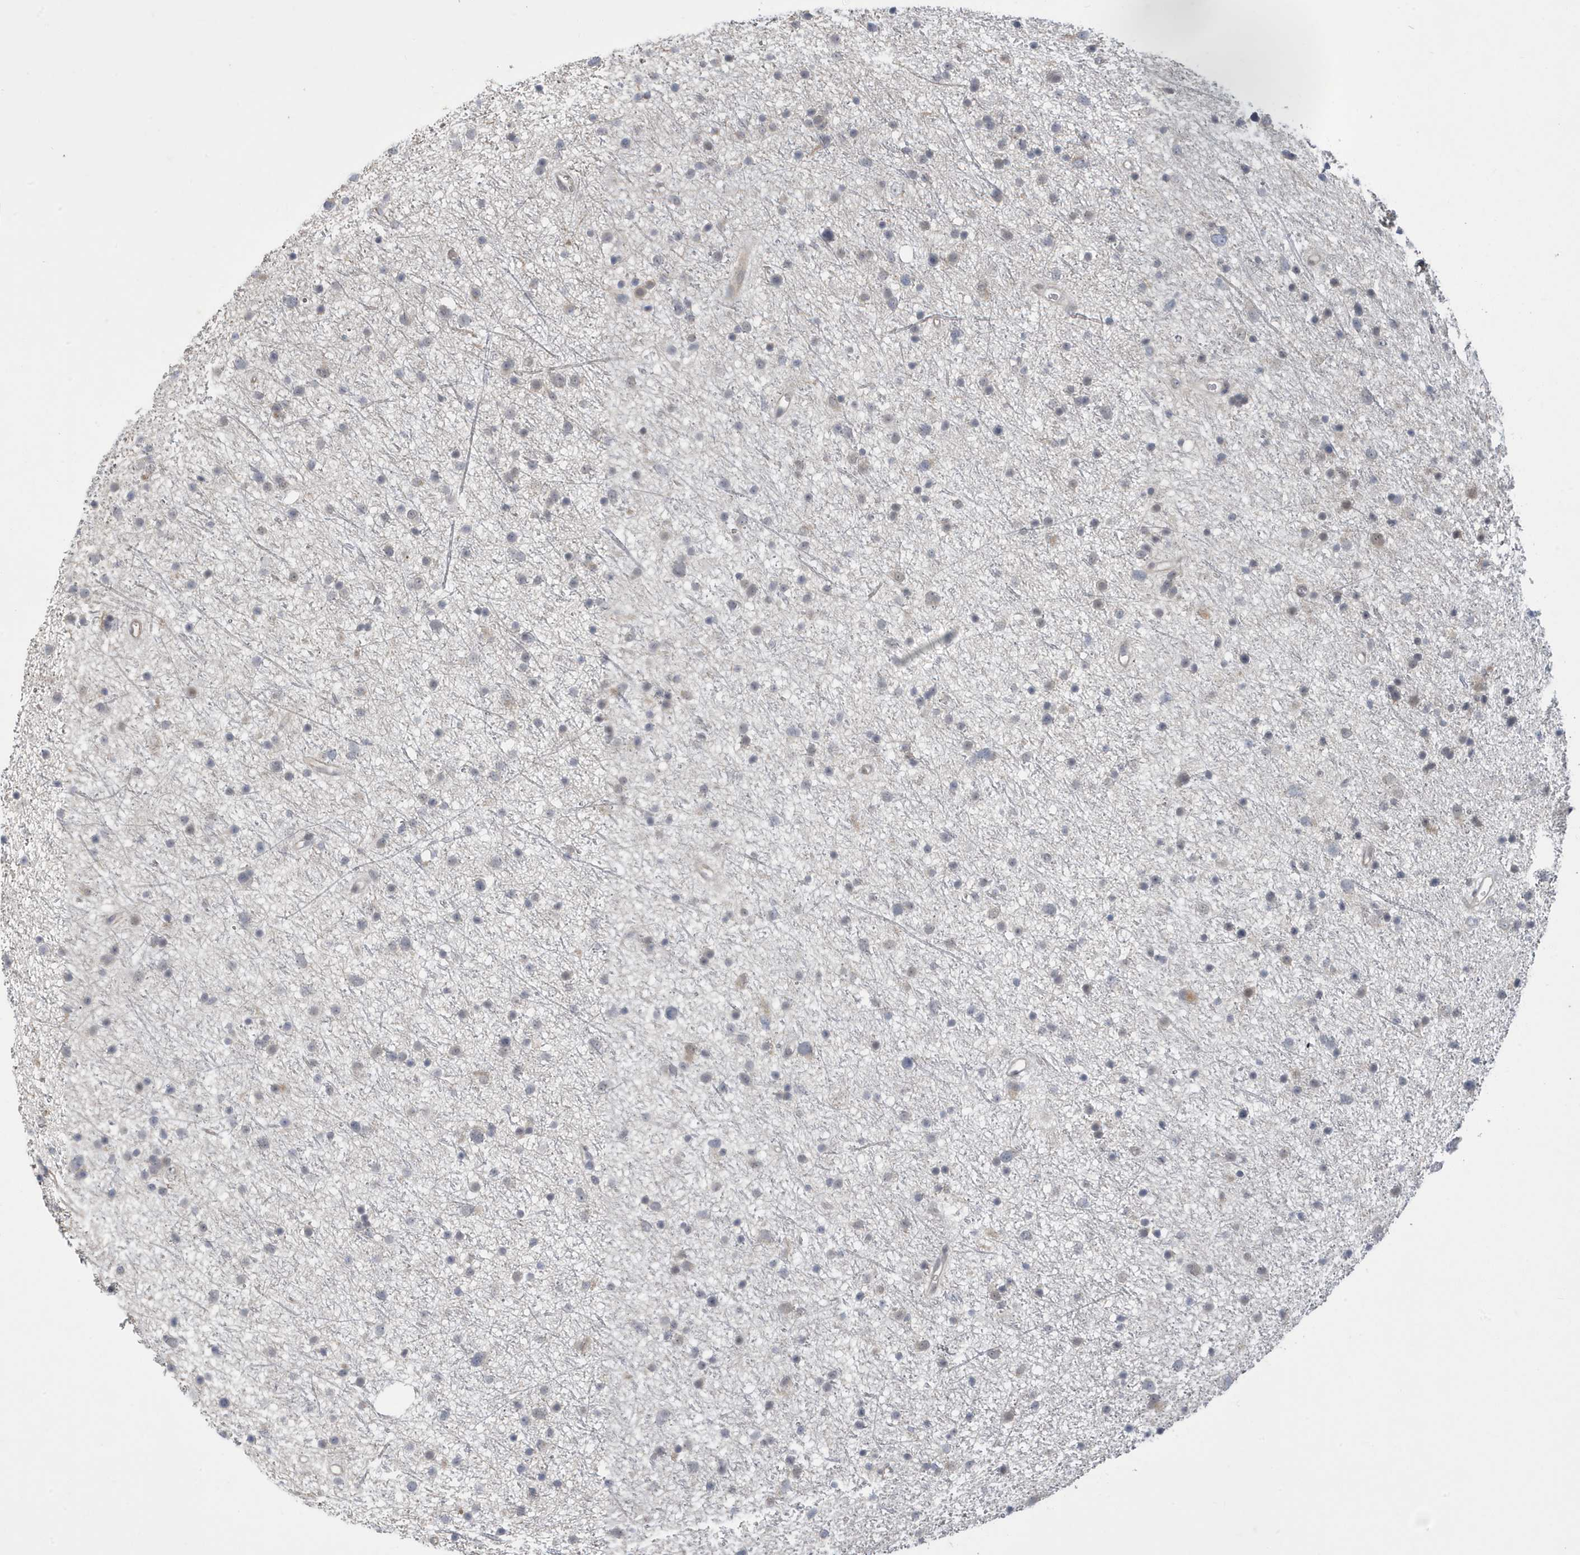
{"staining": {"intensity": "negative", "quantity": "none", "location": "none"}, "tissue": "glioma", "cell_type": "Tumor cells", "image_type": "cancer", "snomed": [{"axis": "morphology", "description": "Glioma, malignant, Low grade"}, {"axis": "topography", "description": "Cerebral cortex"}], "caption": "Immunohistochemistry of glioma displays no staining in tumor cells.", "gene": "ZNF654", "patient": {"sex": "female", "age": 39}}